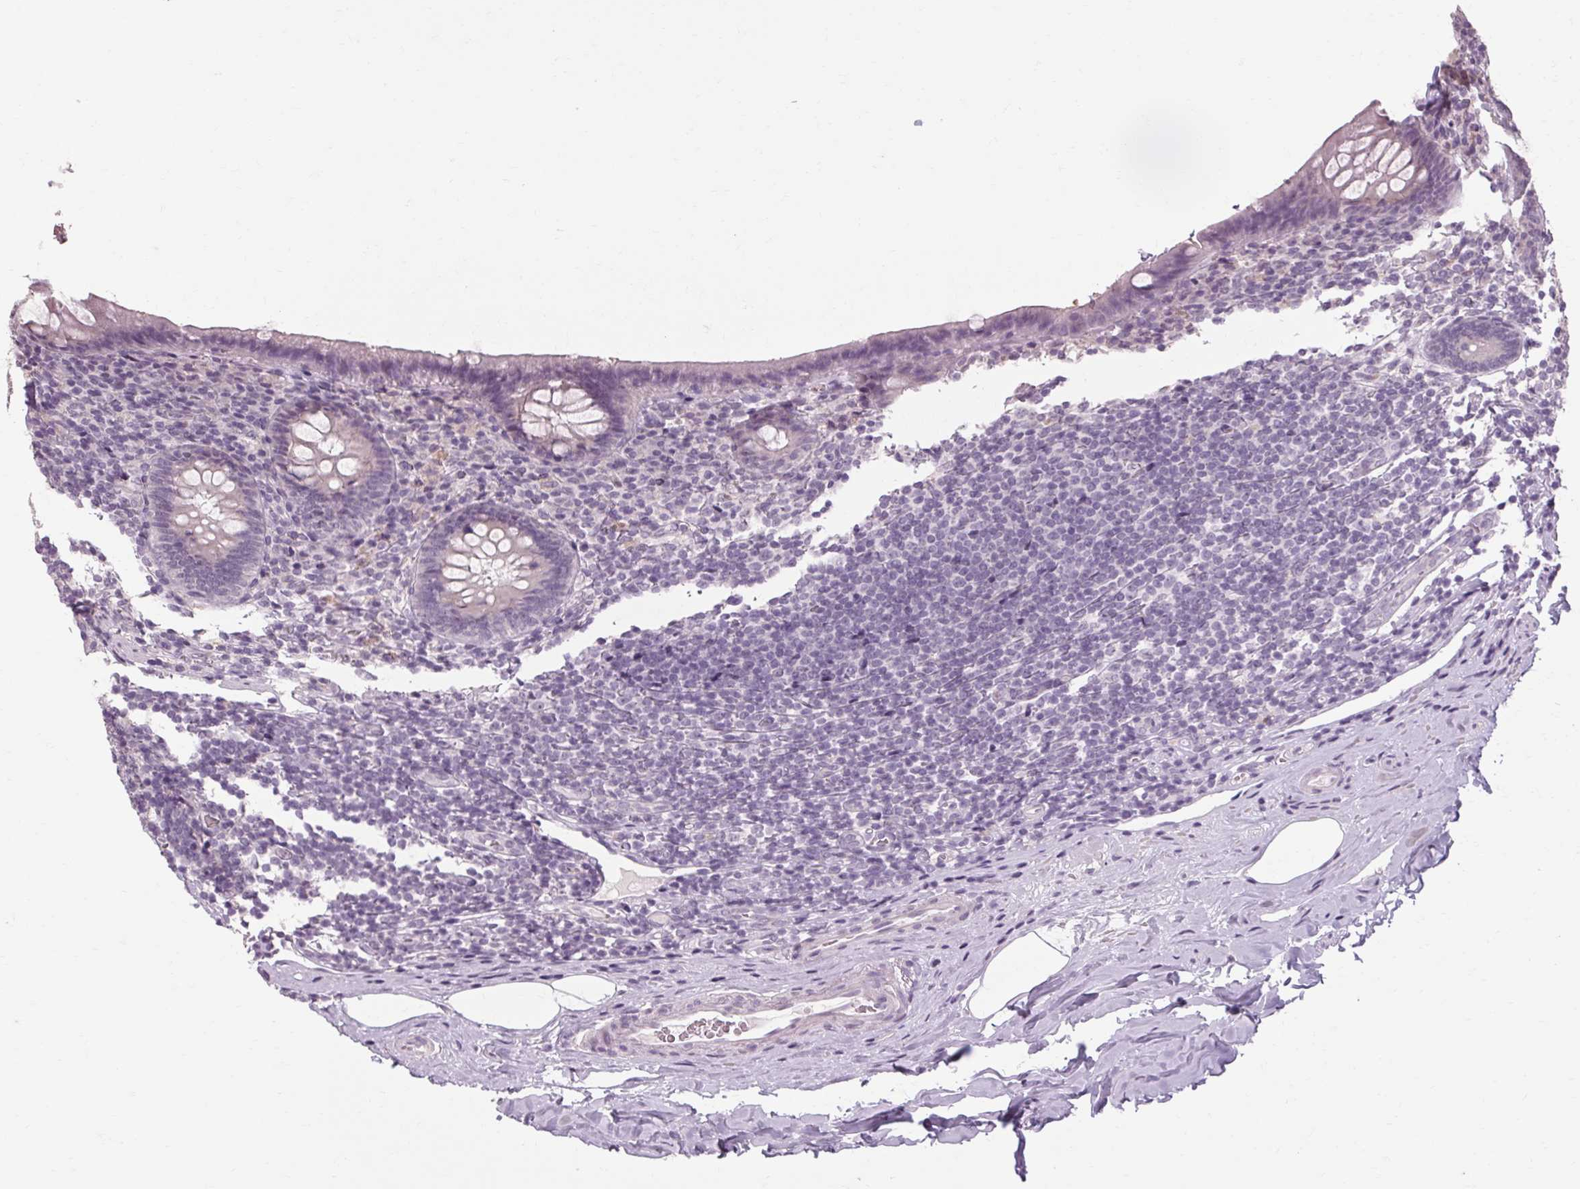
{"staining": {"intensity": "negative", "quantity": "none", "location": "none"}, "tissue": "appendix", "cell_type": "Glandular cells", "image_type": "normal", "snomed": [{"axis": "morphology", "description": "Normal tissue, NOS"}, {"axis": "topography", "description": "Appendix"}], "caption": "Image shows no protein expression in glandular cells of benign appendix.", "gene": "POMC", "patient": {"sex": "male", "age": 47}}